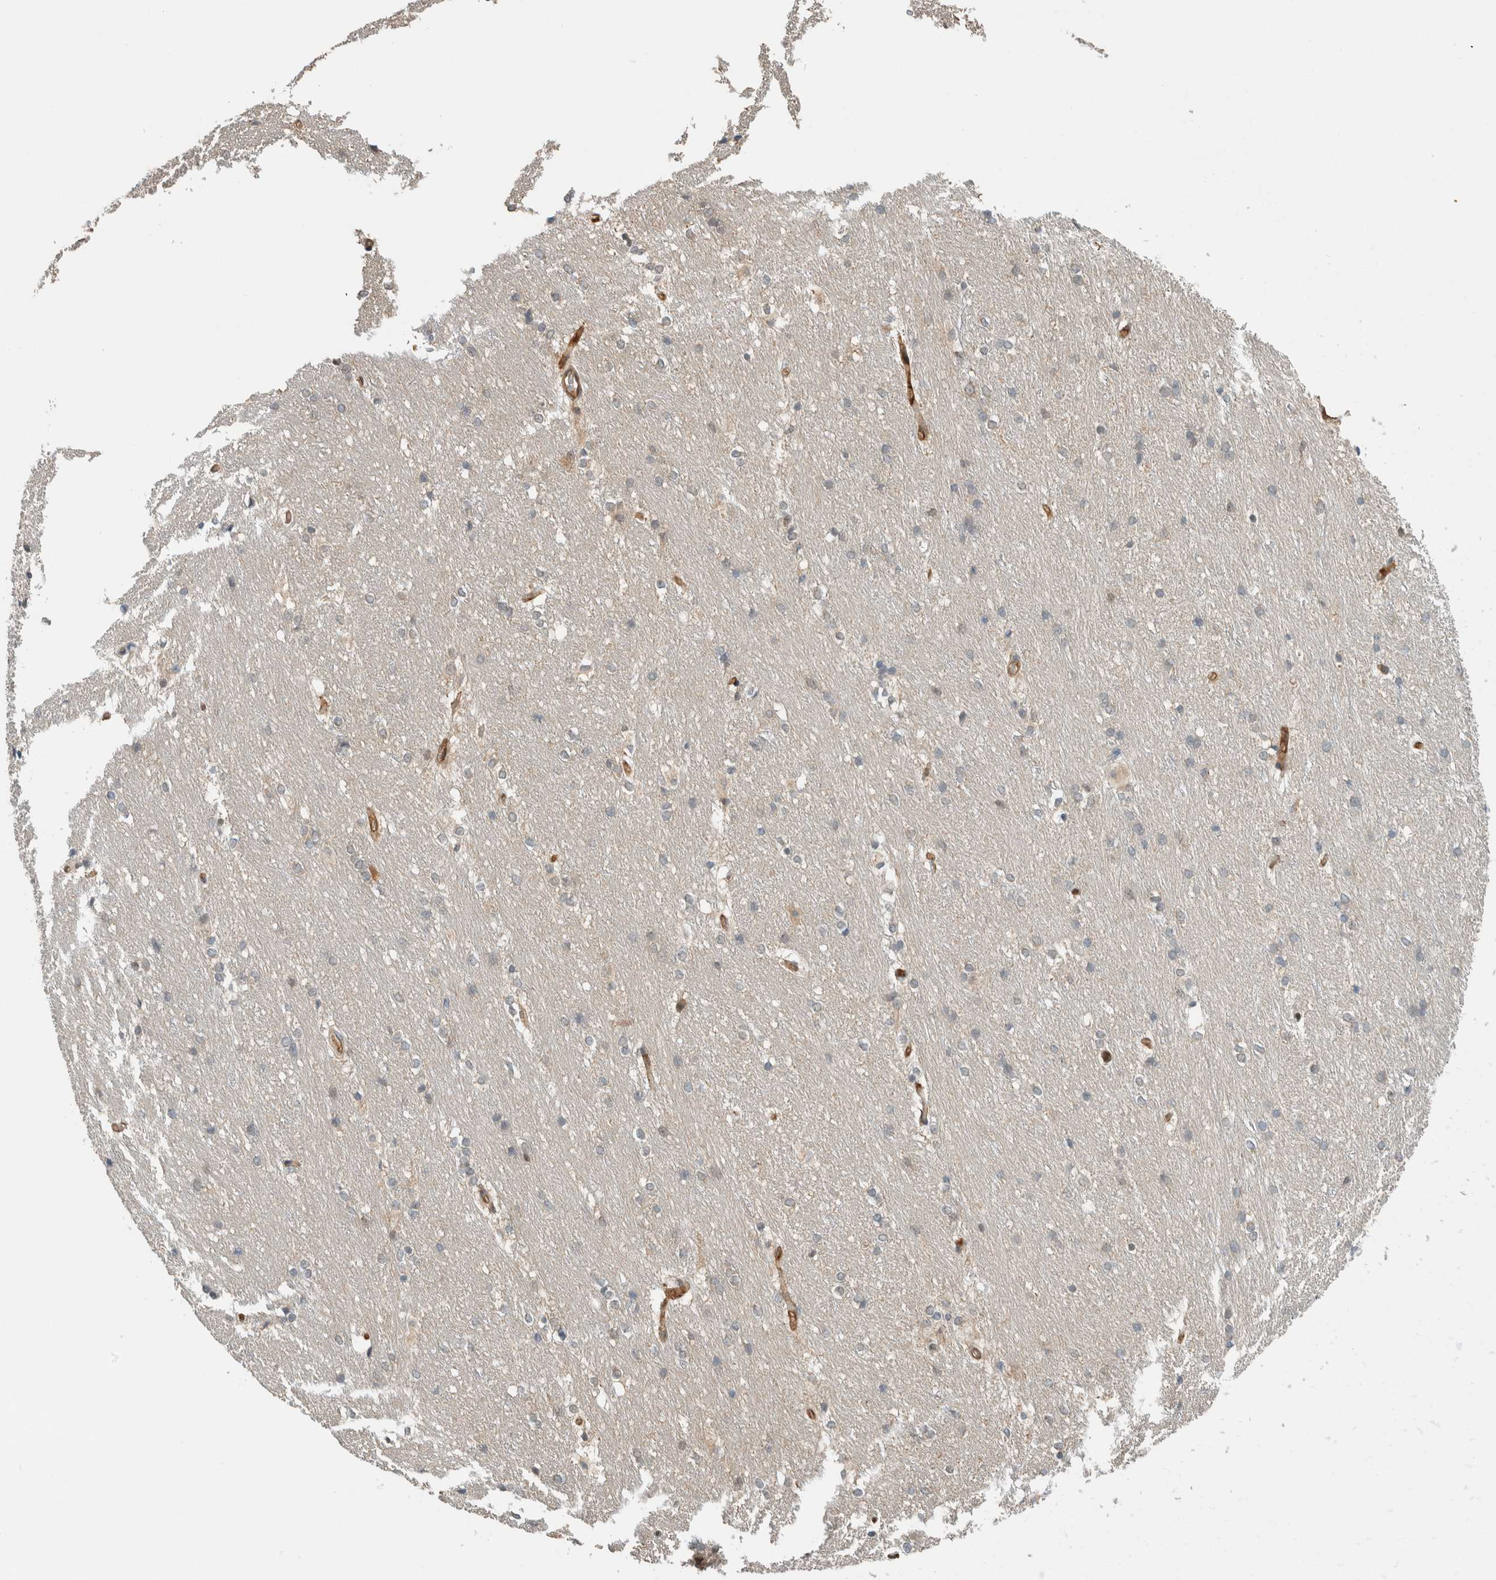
{"staining": {"intensity": "negative", "quantity": "none", "location": "none"}, "tissue": "caudate", "cell_type": "Glial cells", "image_type": "normal", "snomed": [{"axis": "morphology", "description": "Normal tissue, NOS"}, {"axis": "topography", "description": "Lateral ventricle wall"}], "caption": "Protein analysis of normal caudate reveals no significant positivity in glial cells.", "gene": "PFDN4", "patient": {"sex": "female", "age": 19}}